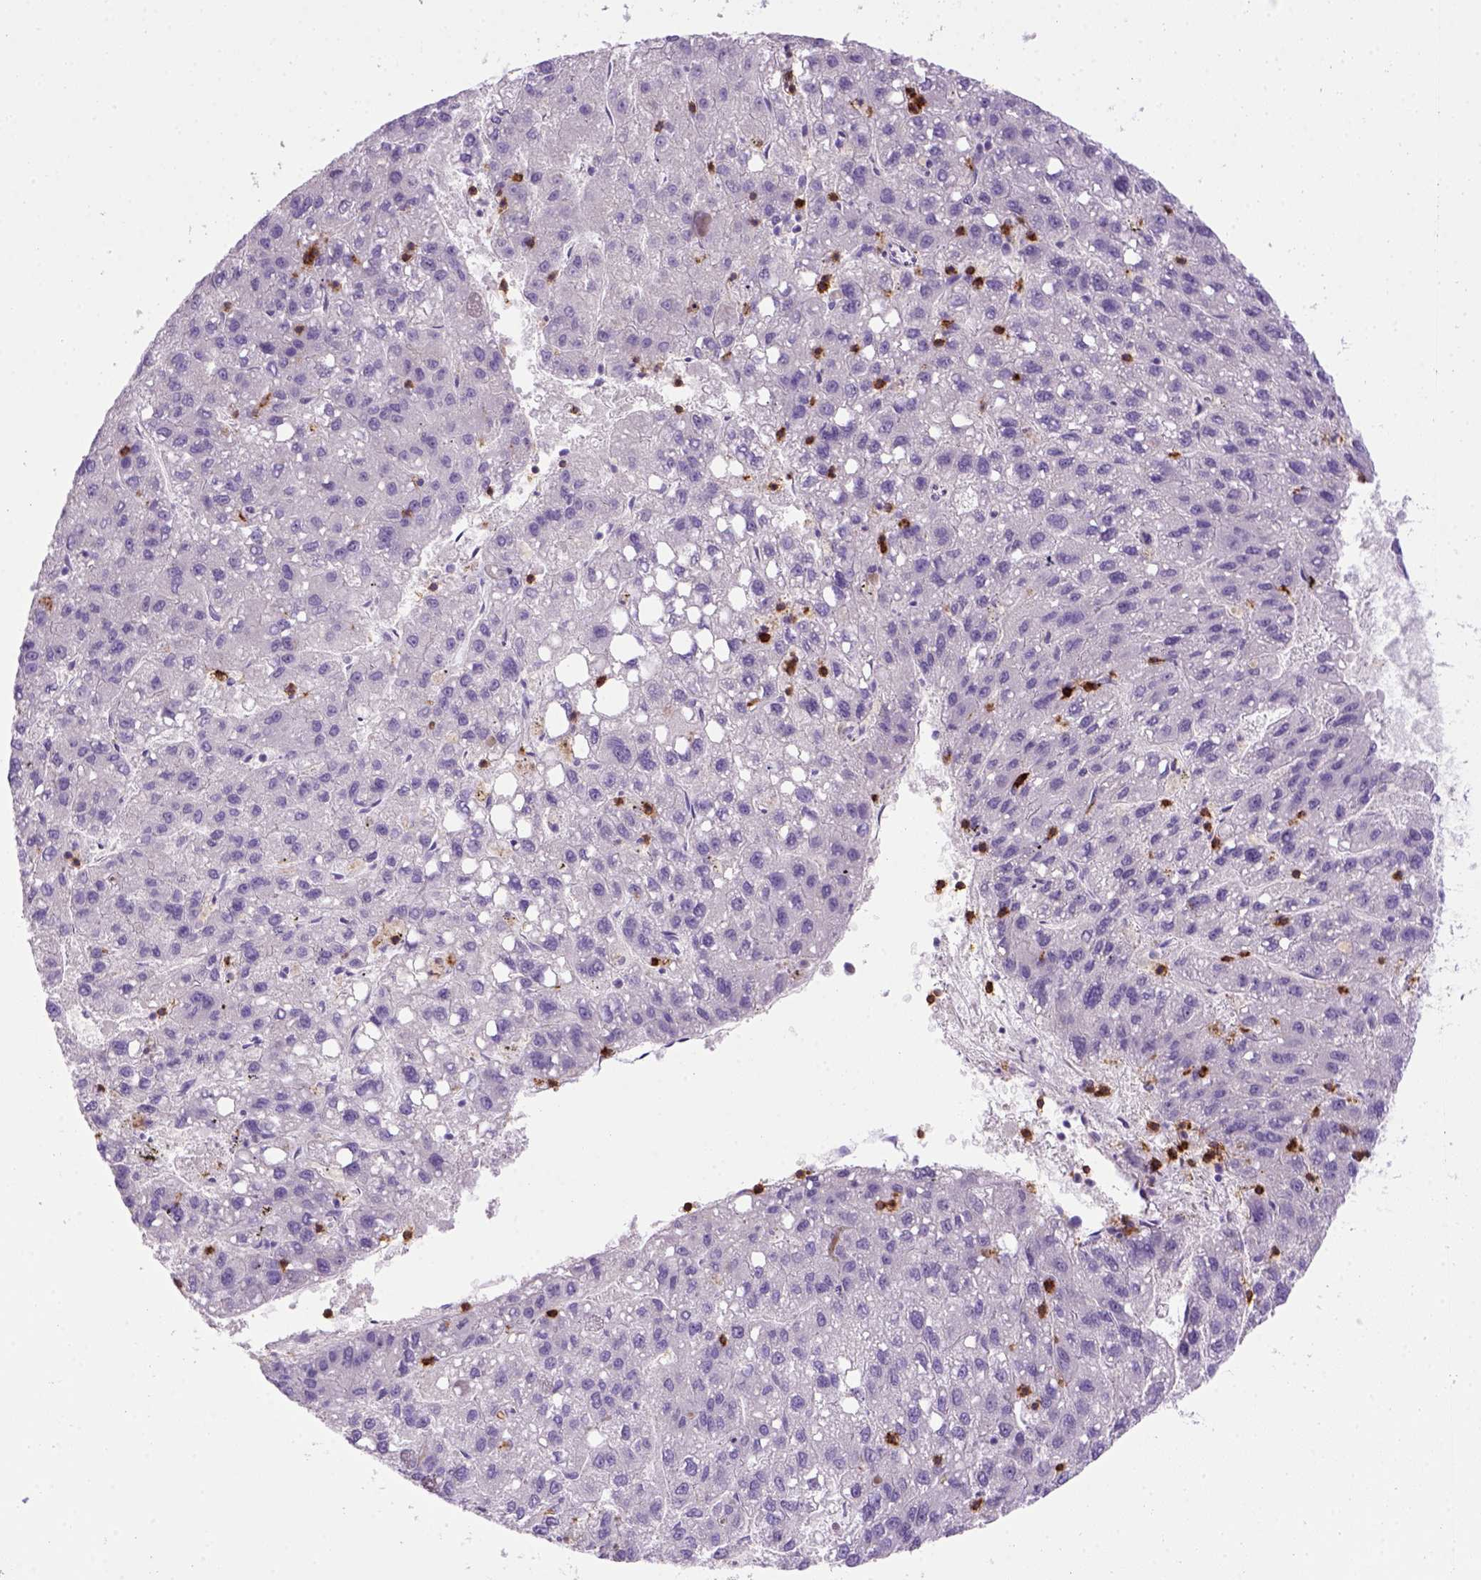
{"staining": {"intensity": "negative", "quantity": "none", "location": "none"}, "tissue": "liver cancer", "cell_type": "Tumor cells", "image_type": "cancer", "snomed": [{"axis": "morphology", "description": "Carcinoma, Hepatocellular, NOS"}, {"axis": "topography", "description": "Liver"}], "caption": "A histopathology image of liver cancer stained for a protein reveals no brown staining in tumor cells.", "gene": "CD3E", "patient": {"sex": "female", "age": 82}}